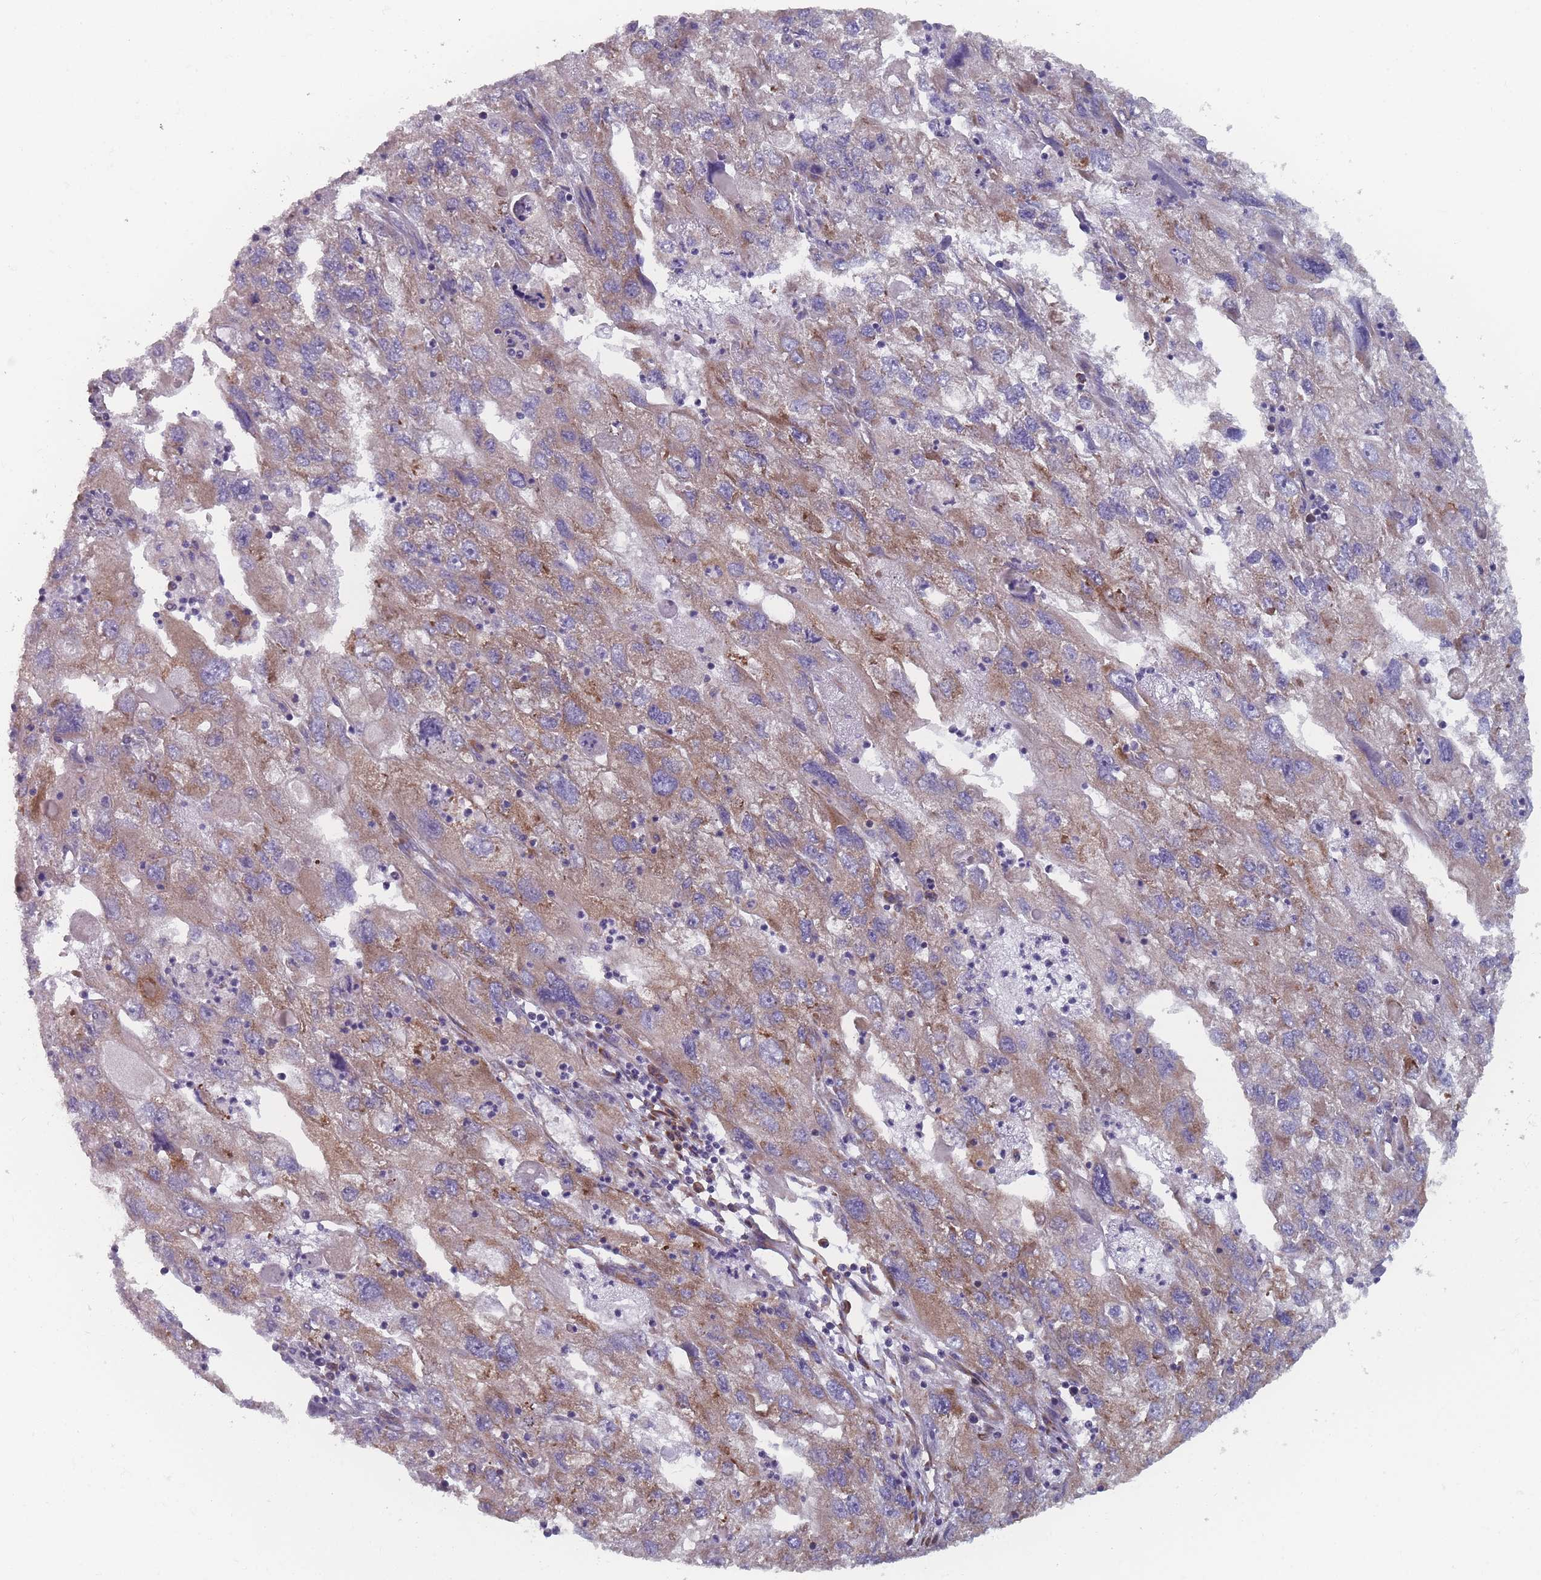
{"staining": {"intensity": "moderate", "quantity": "25%-75%", "location": "cytoplasmic/membranous"}, "tissue": "endometrial cancer", "cell_type": "Tumor cells", "image_type": "cancer", "snomed": [{"axis": "morphology", "description": "Adenocarcinoma, NOS"}, {"axis": "topography", "description": "Endometrium"}], "caption": "Moderate cytoplasmic/membranous protein staining is identified in approximately 25%-75% of tumor cells in endometrial adenocarcinoma.", "gene": "CACNG5", "patient": {"sex": "female", "age": 49}}